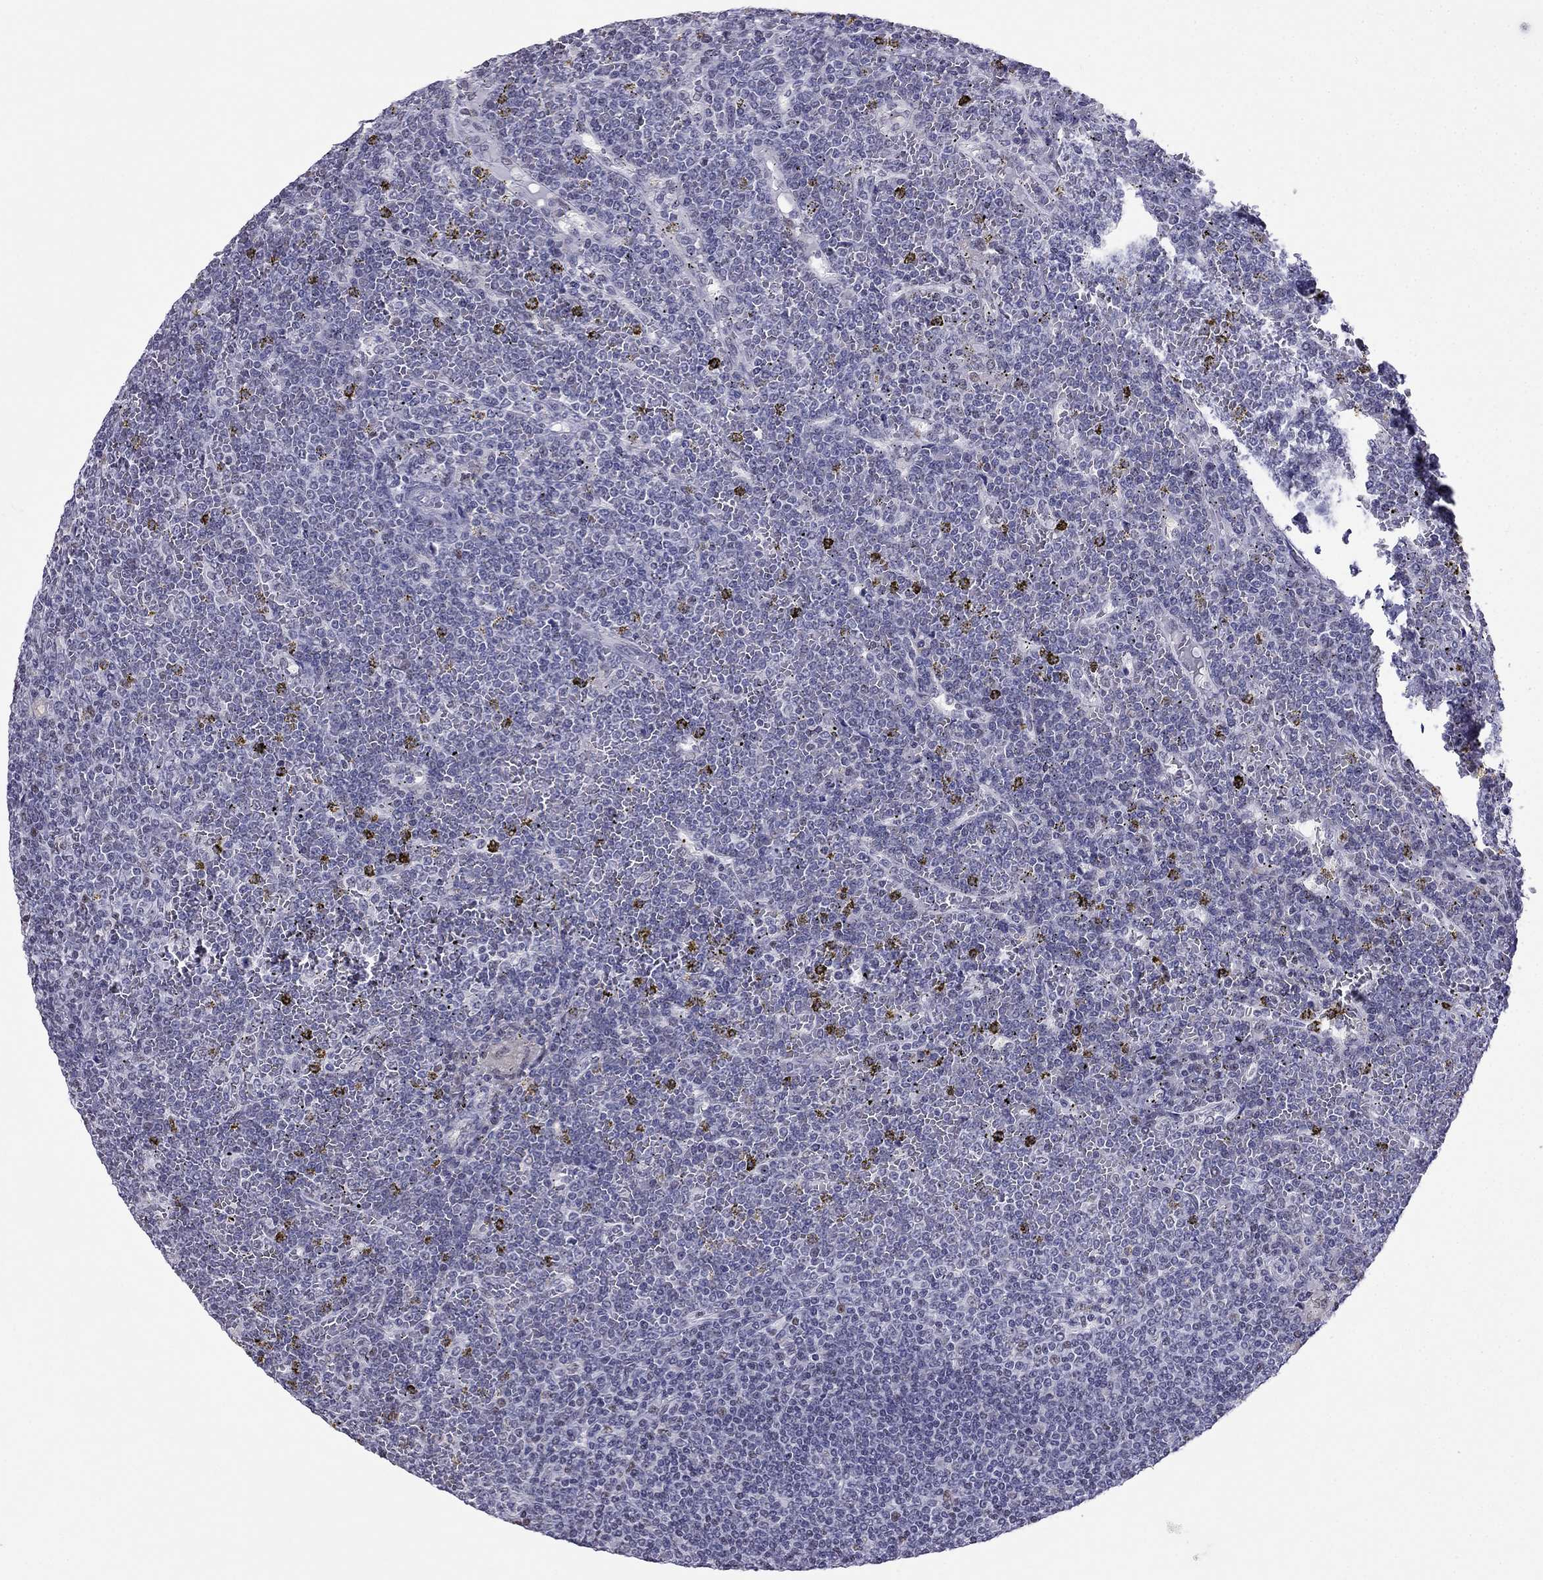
{"staining": {"intensity": "negative", "quantity": "none", "location": "none"}, "tissue": "lymphoma", "cell_type": "Tumor cells", "image_type": "cancer", "snomed": [{"axis": "morphology", "description": "Malignant lymphoma, non-Hodgkin's type, Low grade"}, {"axis": "topography", "description": "Spleen"}], "caption": "IHC photomicrograph of lymphoma stained for a protein (brown), which reveals no staining in tumor cells.", "gene": "PPM1G", "patient": {"sex": "female", "age": 19}}